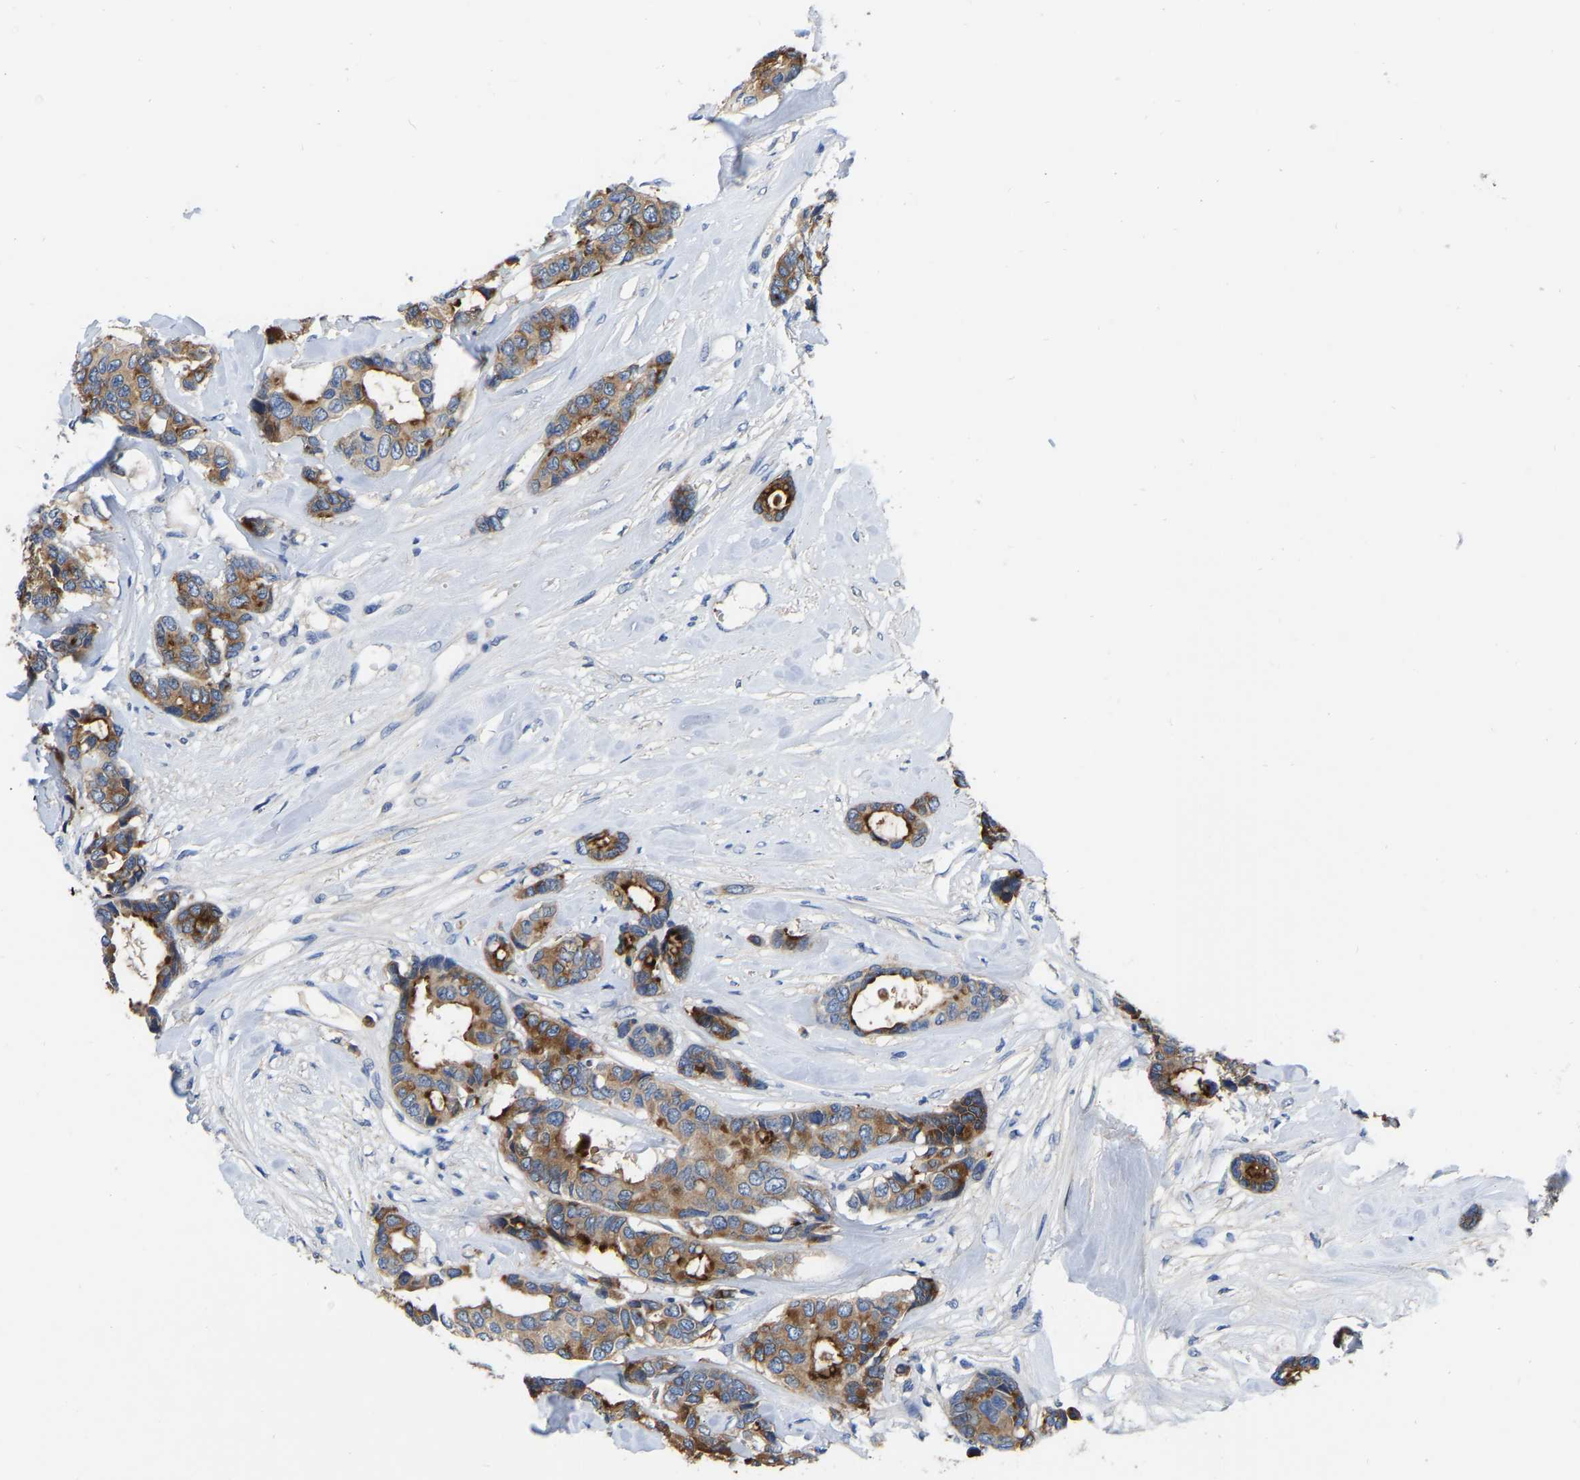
{"staining": {"intensity": "strong", "quantity": ">75%", "location": "cytoplasmic/membranous"}, "tissue": "breast cancer", "cell_type": "Tumor cells", "image_type": "cancer", "snomed": [{"axis": "morphology", "description": "Duct carcinoma"}, {"axis": "topography", "description": "Breast"}], "caption": "Breast cancer (invasive ductal carcinoma) stained for a protein (brown) shows strong cytoplasmic/membranous positive staining in approximately >75% of tumor cells.", "gene": "RAB27B", "patient": {"sex": "female", "age": 87}}